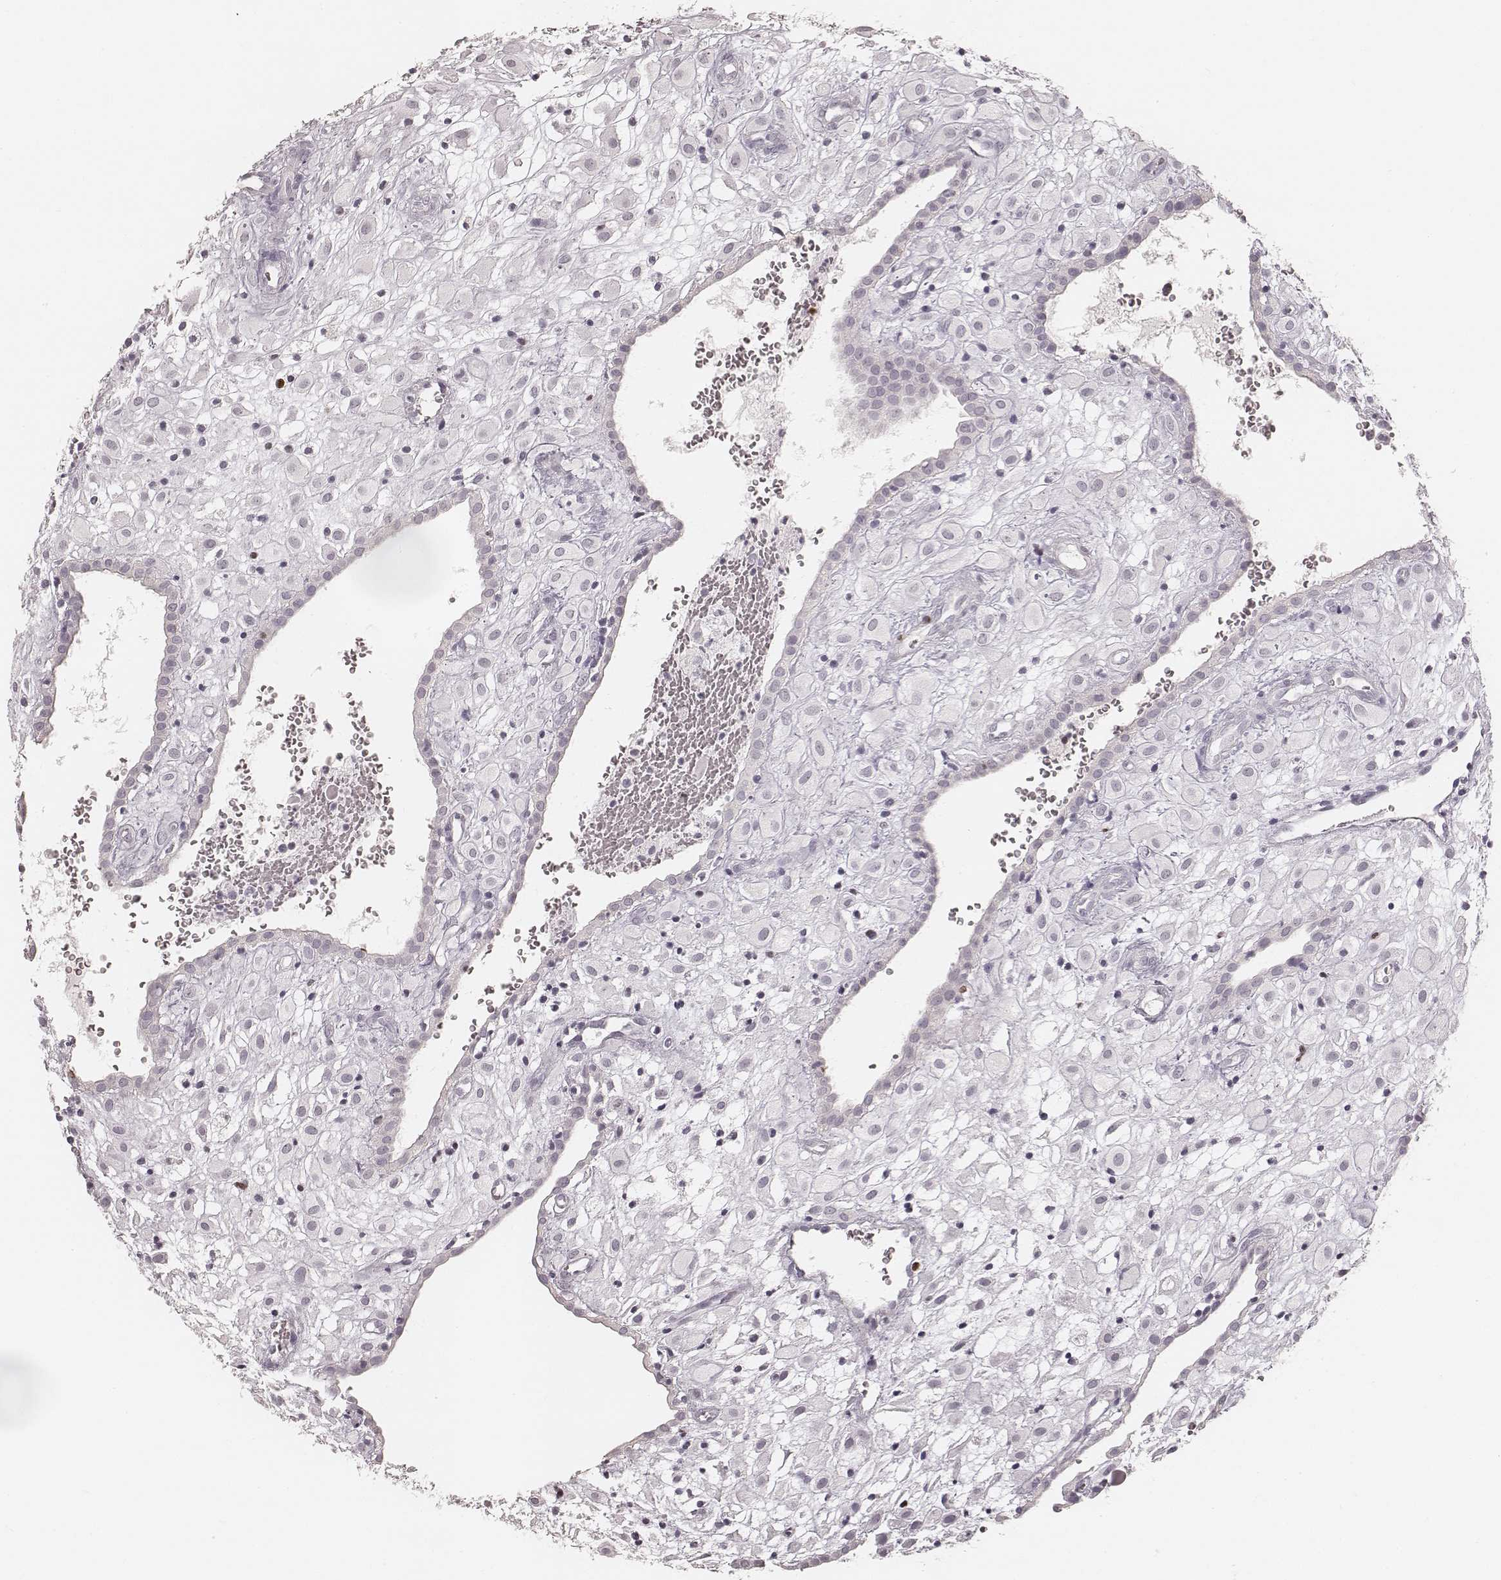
{"staining": {"intensity": "negative", "quantity": "none", "location": "none"}, "tissue": "placenta", "cell_type": "Decidual cells", "image_type": "normal", "snomed": [{"axis": "morphology", "description": "Normal tissue, NOS"}, {"axis": "topography", "description": "Placenta"}], "caption": "A micrograph of placenta stained for a protein reveals no brown staining in decidual cells. (Immunohistochemistry, brightfield microscopy, high magnification).", "gene": "TEX37", "patient": {"sex": "female", "age": 24}}